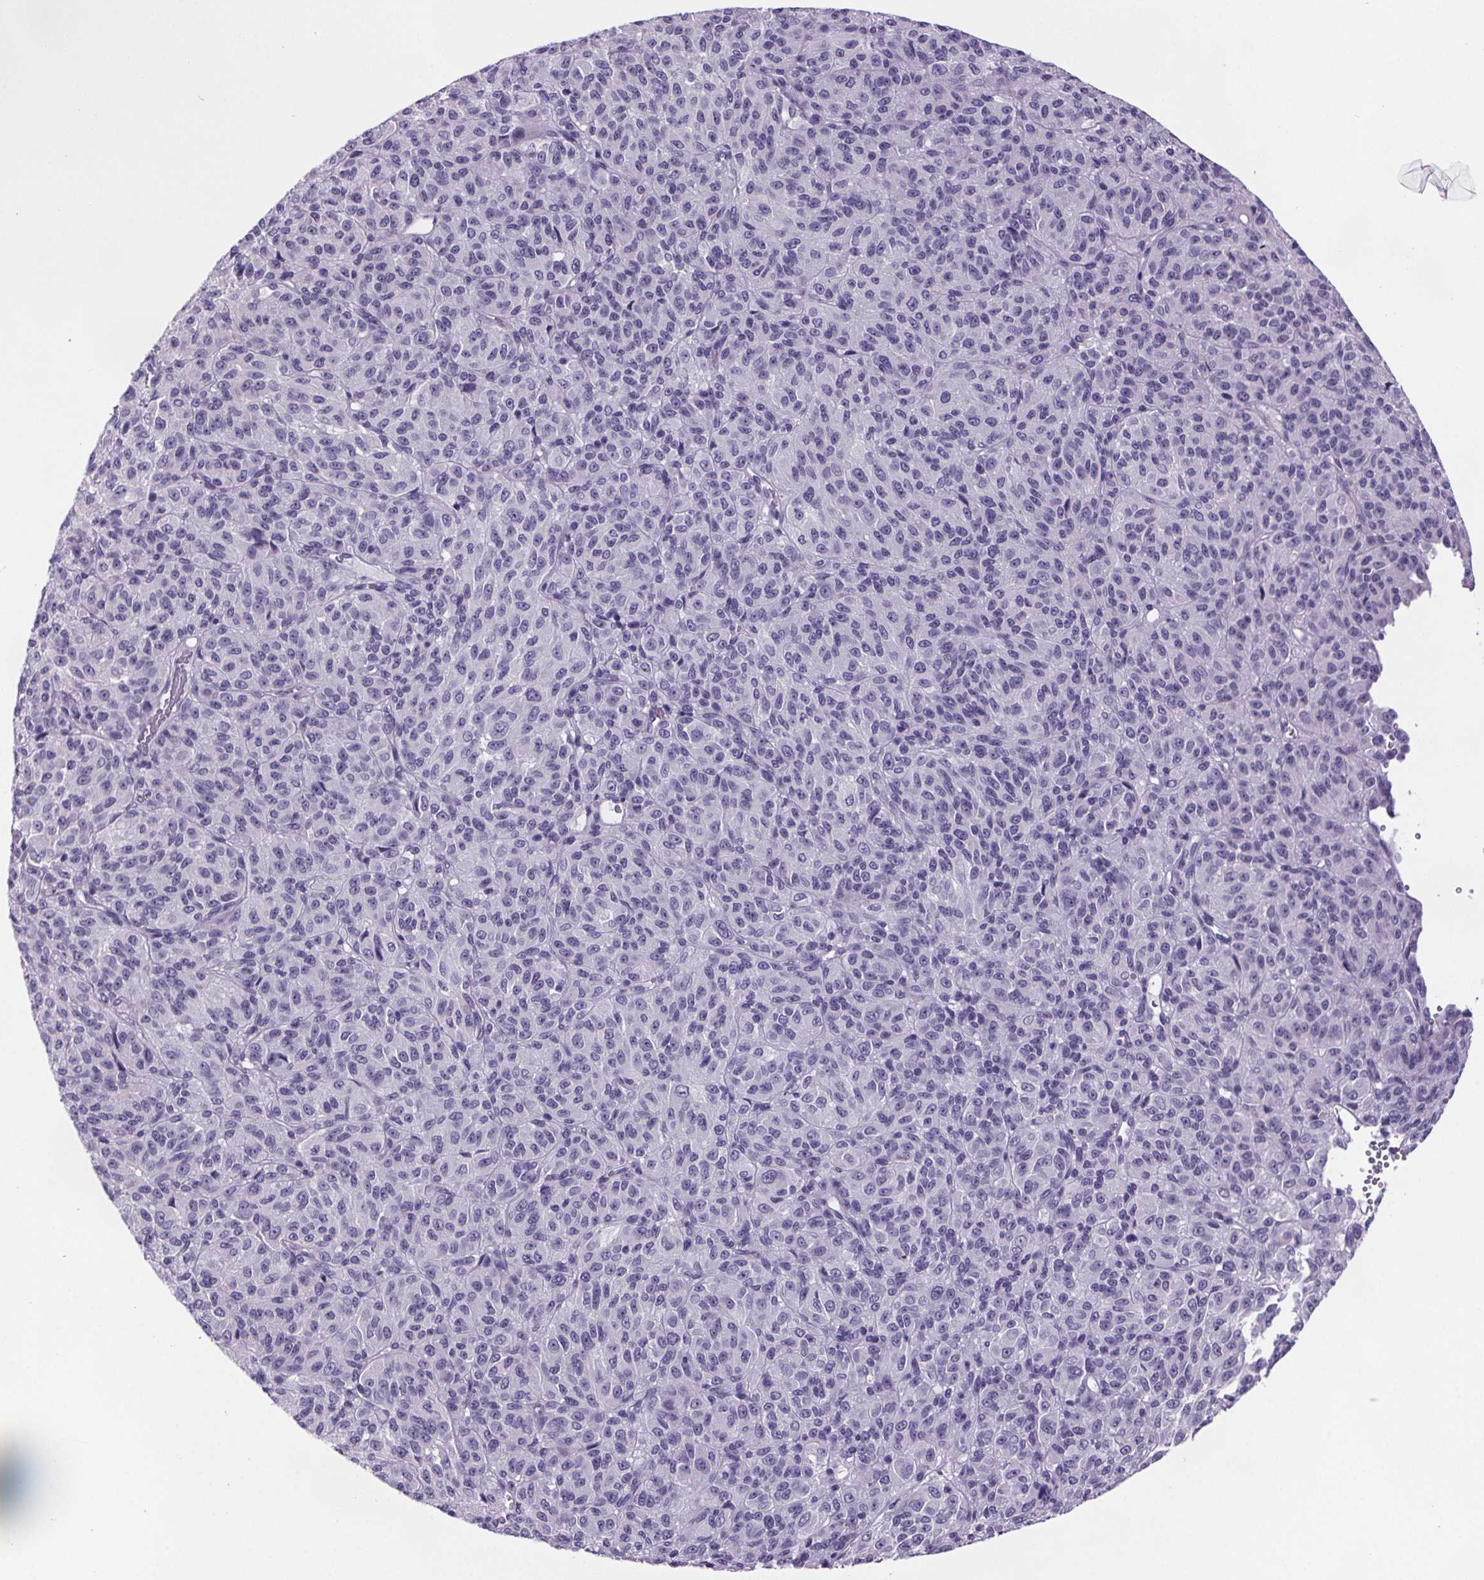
{"staining": {"intensity": "negative", "quantity": "none", "location": "none"}, "tissue": "melanoma", "cell_type": "Tumor cells", "image_type": "cancer", "snomed": [{"axis": "morphology", "description": "Malignant melanoma, Metastatic site"}, {"axis": "topography", "description": "Brain"}], "caption": "This is an IHC micrograph of malignant melanoma (metastatic site). There is no staining in tumor cells.", "gene": "CUBN", "patient": {"sex": "female", "age": 56}}